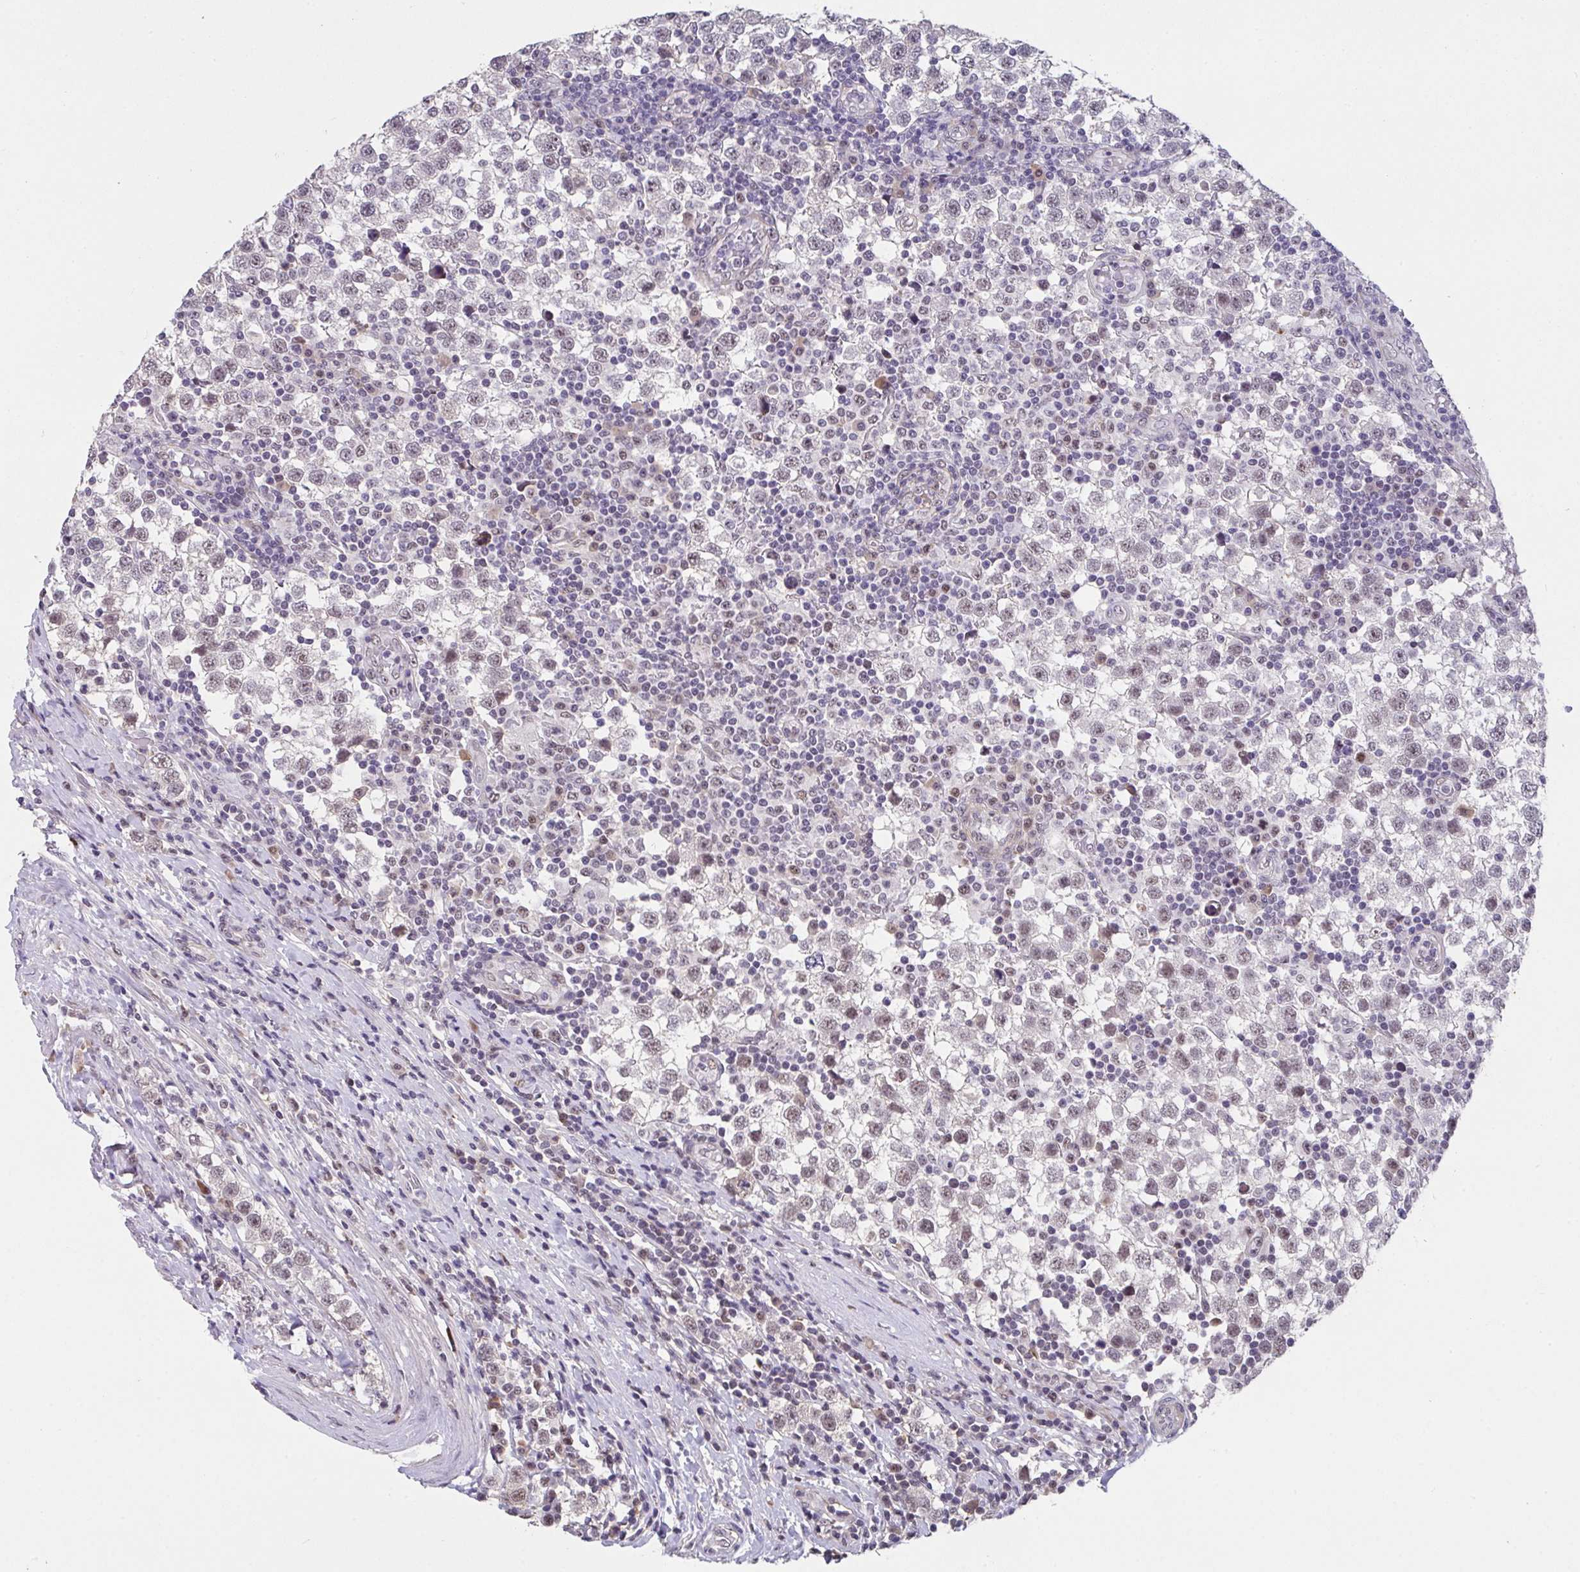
{"staining": {"intensity": "weak", "quantity": "25%-75%", "location": "nuclear"}, "tissue": "testis cancer", "cell_type": "Tumor cells", "image_type": "cancer", "snomed": [{"axis": "morphology", "description": "Seminoma, NOS"}, {"axis": "topography", "description": "Testis"}], "caption": "An immunohistochemistry (IHC) image of tumor tissue is shown. Protein staining in brown highlights weak nuclear positivity in seminoma (testis) within tumor cells. Using DAB (3,3'-diaminobenzidine) (brown) and hematoxylin (blue) stains, captured at high magnification using brightfield microscopy.", "gene": "RBBP6", "patient": {"sex": "male", "age": 34}}